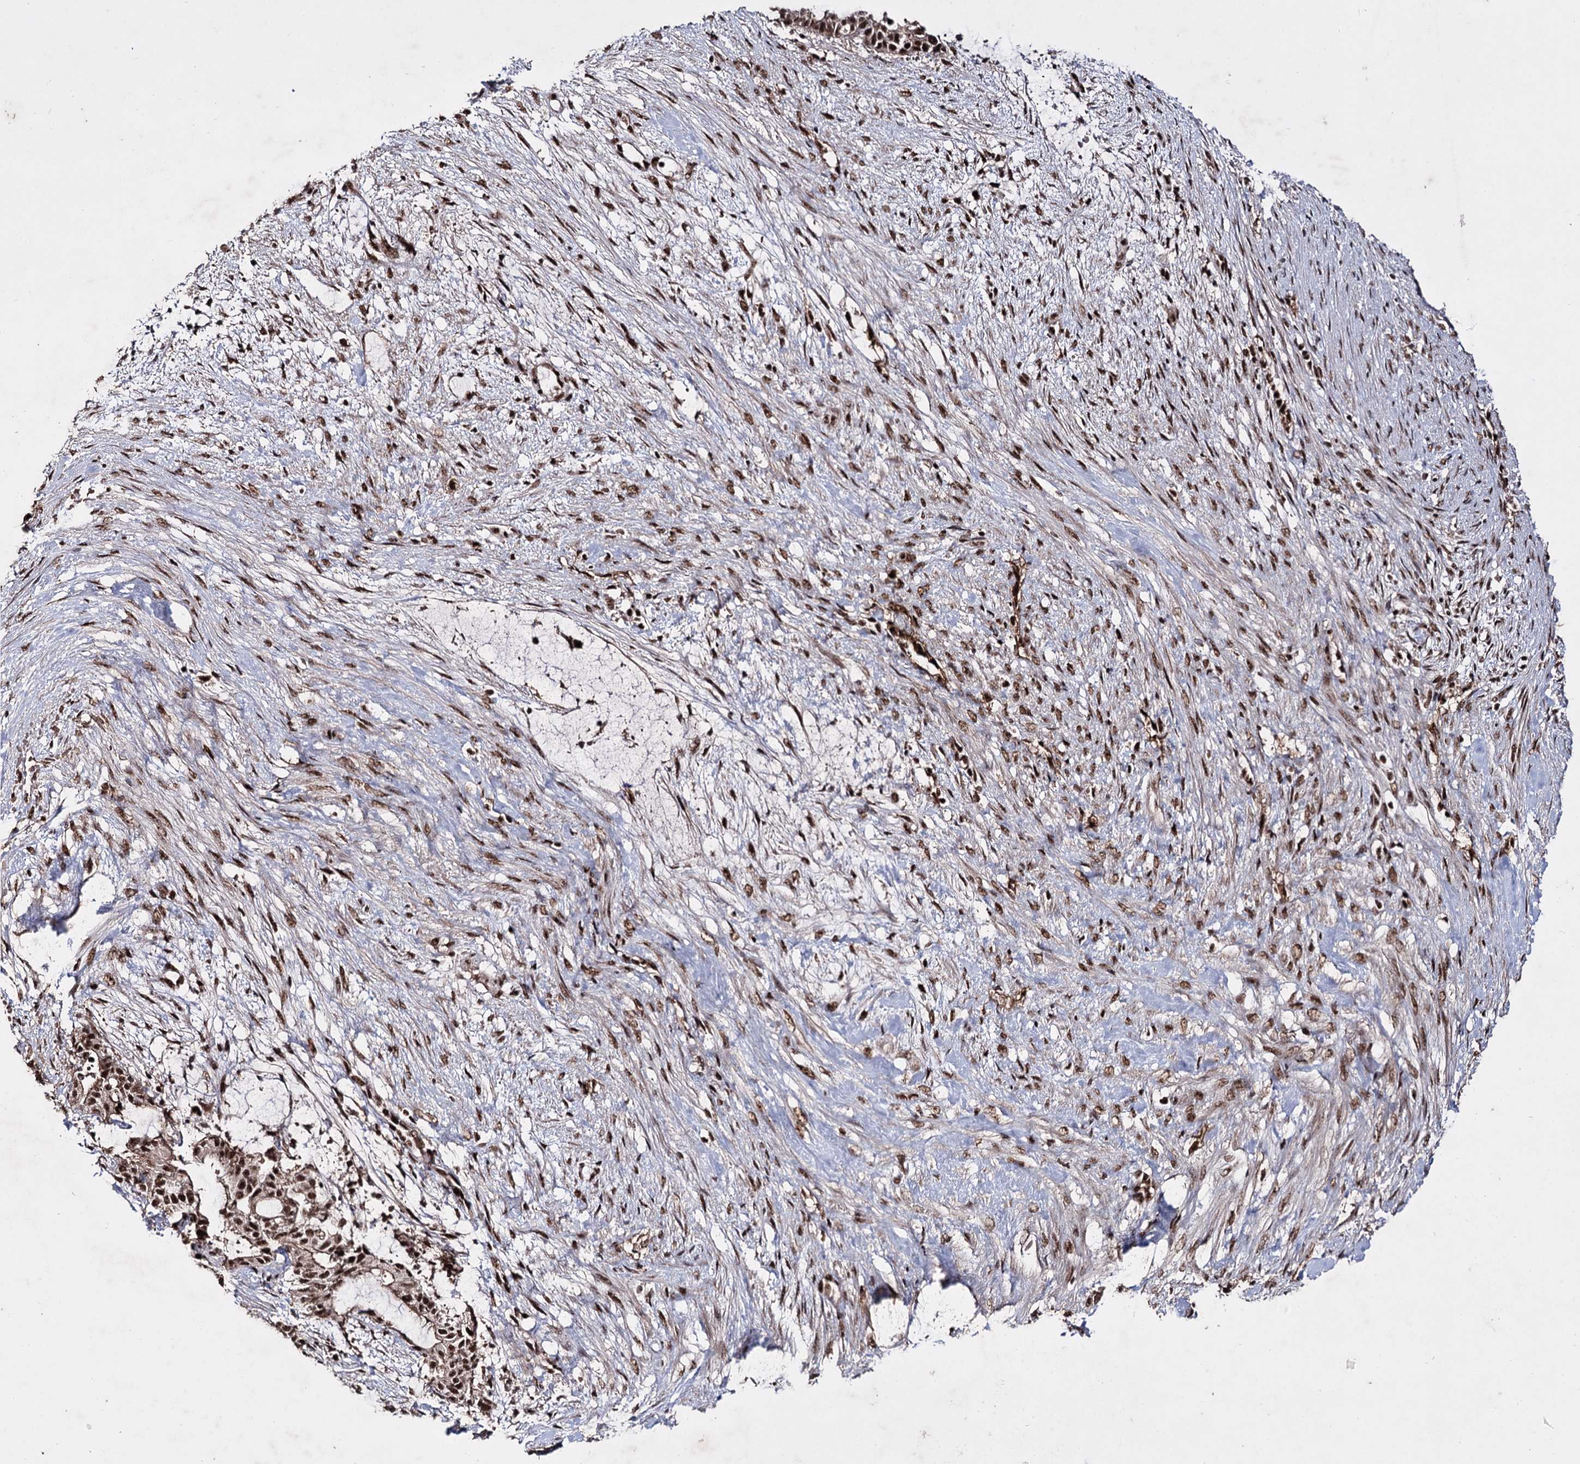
{"staining": {"intensity": "strong", "quantity": ">75%", "location": "cytoplasmic/membranous,nuclear"}, "tissue": "liver cancer", "cell_type": "Tumor cells", "image_type": "cancer", "snomed": [{"axis": "morphology", "description": "Normal tissue, NOS"}, {"axis": "morphology", "description": "Cholangiocarcinoma"}, {"axis": "topography", "description": "Liver"}, {"axis": "topography", "description": "Peripheral nerve tissue"}], "caption": "Strong cytoplasmic/membranous and nuclear protein staining is identified in approximately >75% of tumor cells in liver cancer.", "gene": "PRPF40A", "patient": {"sex": "female", "age": 73}}